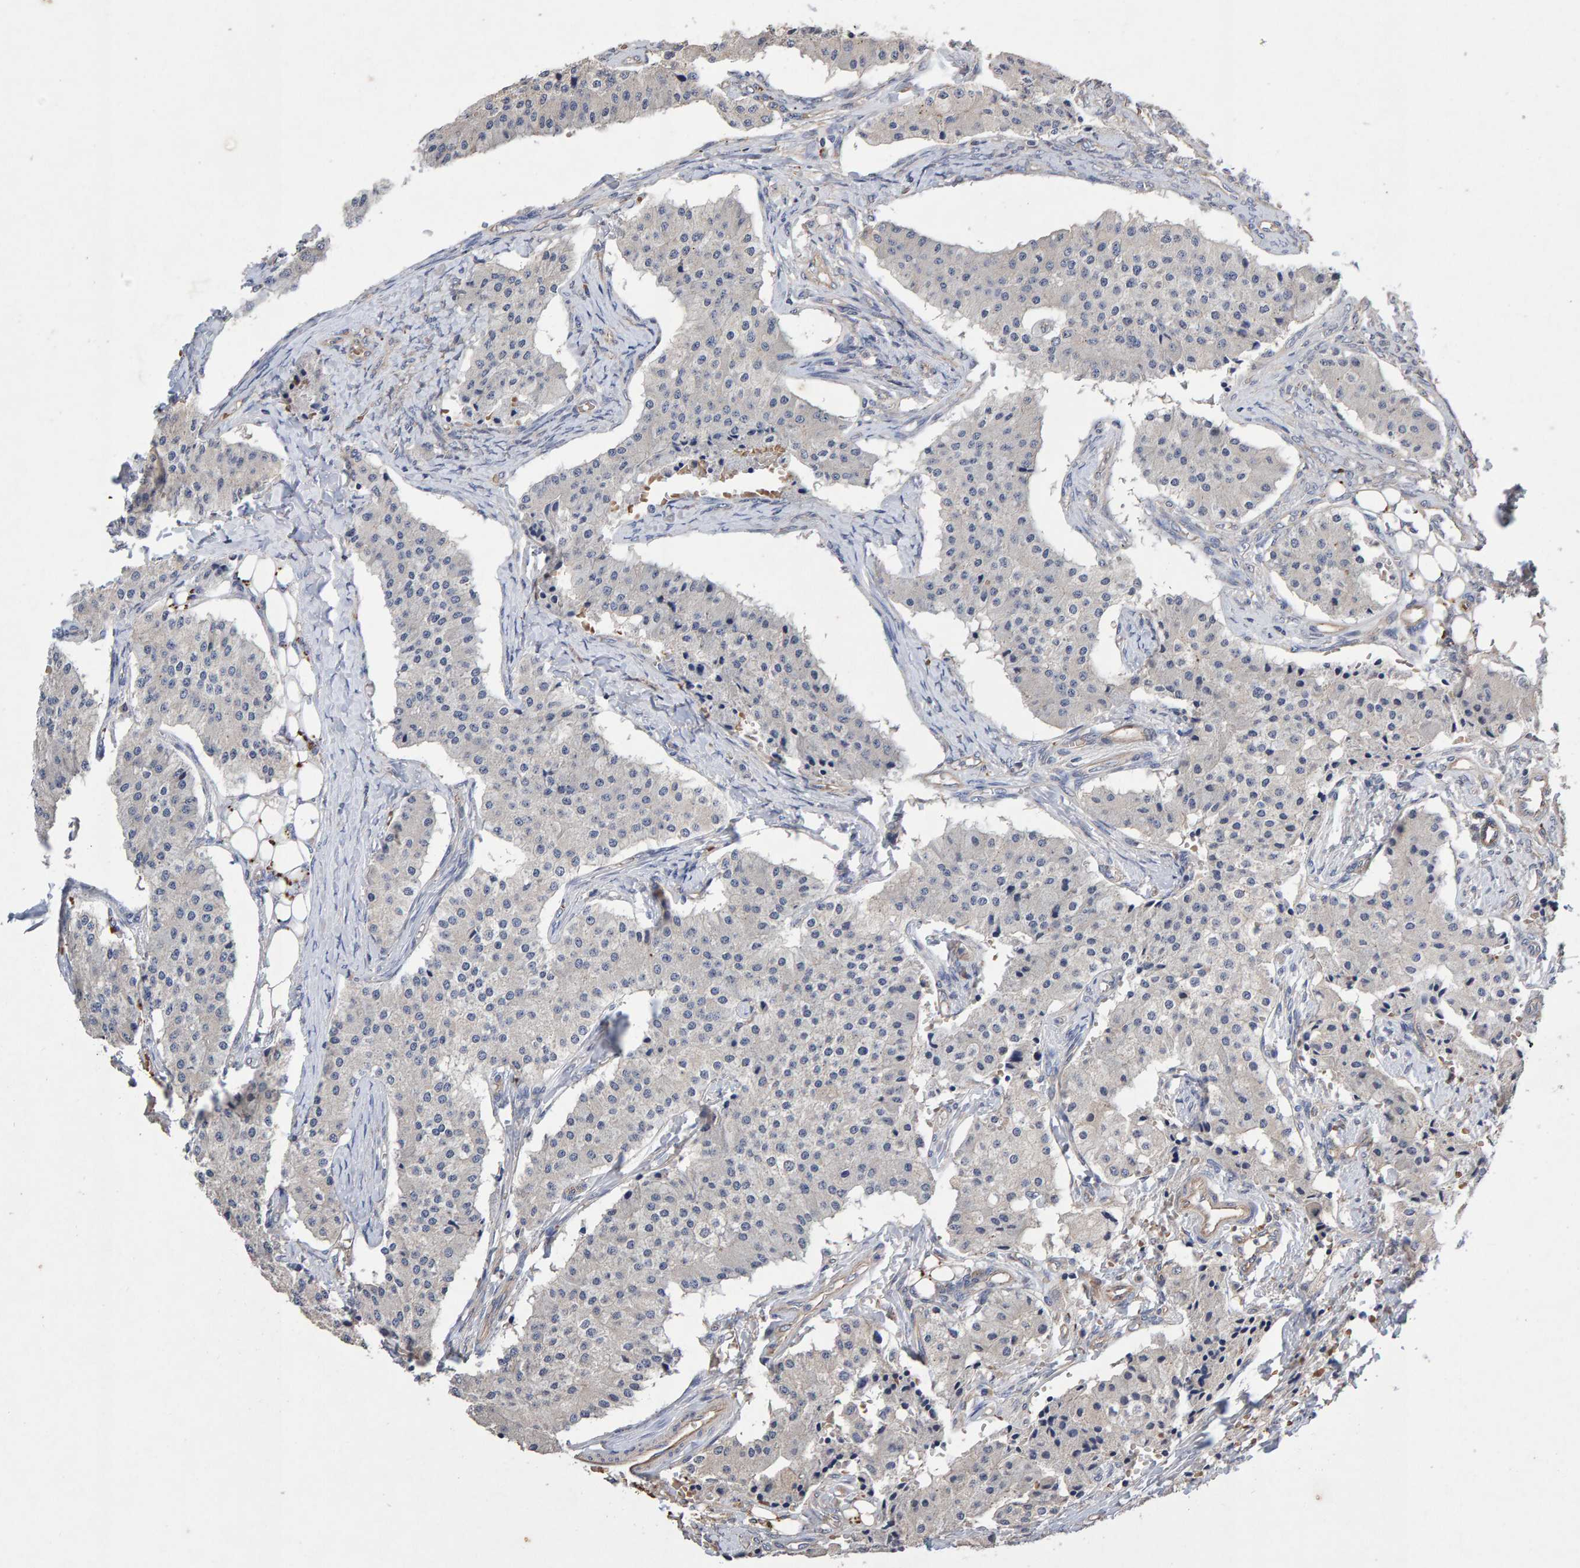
{"staining": {"intensity": "negative", "quantity": "none", "location": "none"}, "tissue": "carcinoid", "cell_type": "Tumor cells", "image_type": "cancer", "snomed": [{"axis": "morphology", "description": "Carcinoid, malignant, NOS"}, {"axis": "topography", "description": "Colon"}], "caption": "The photomicrograph shows no staining of tumor cells in carcinoid (malignant). Nuclei are stained in blue.", "gene": "EFR3A", "patient": {"sex": "female", "age": 52}}